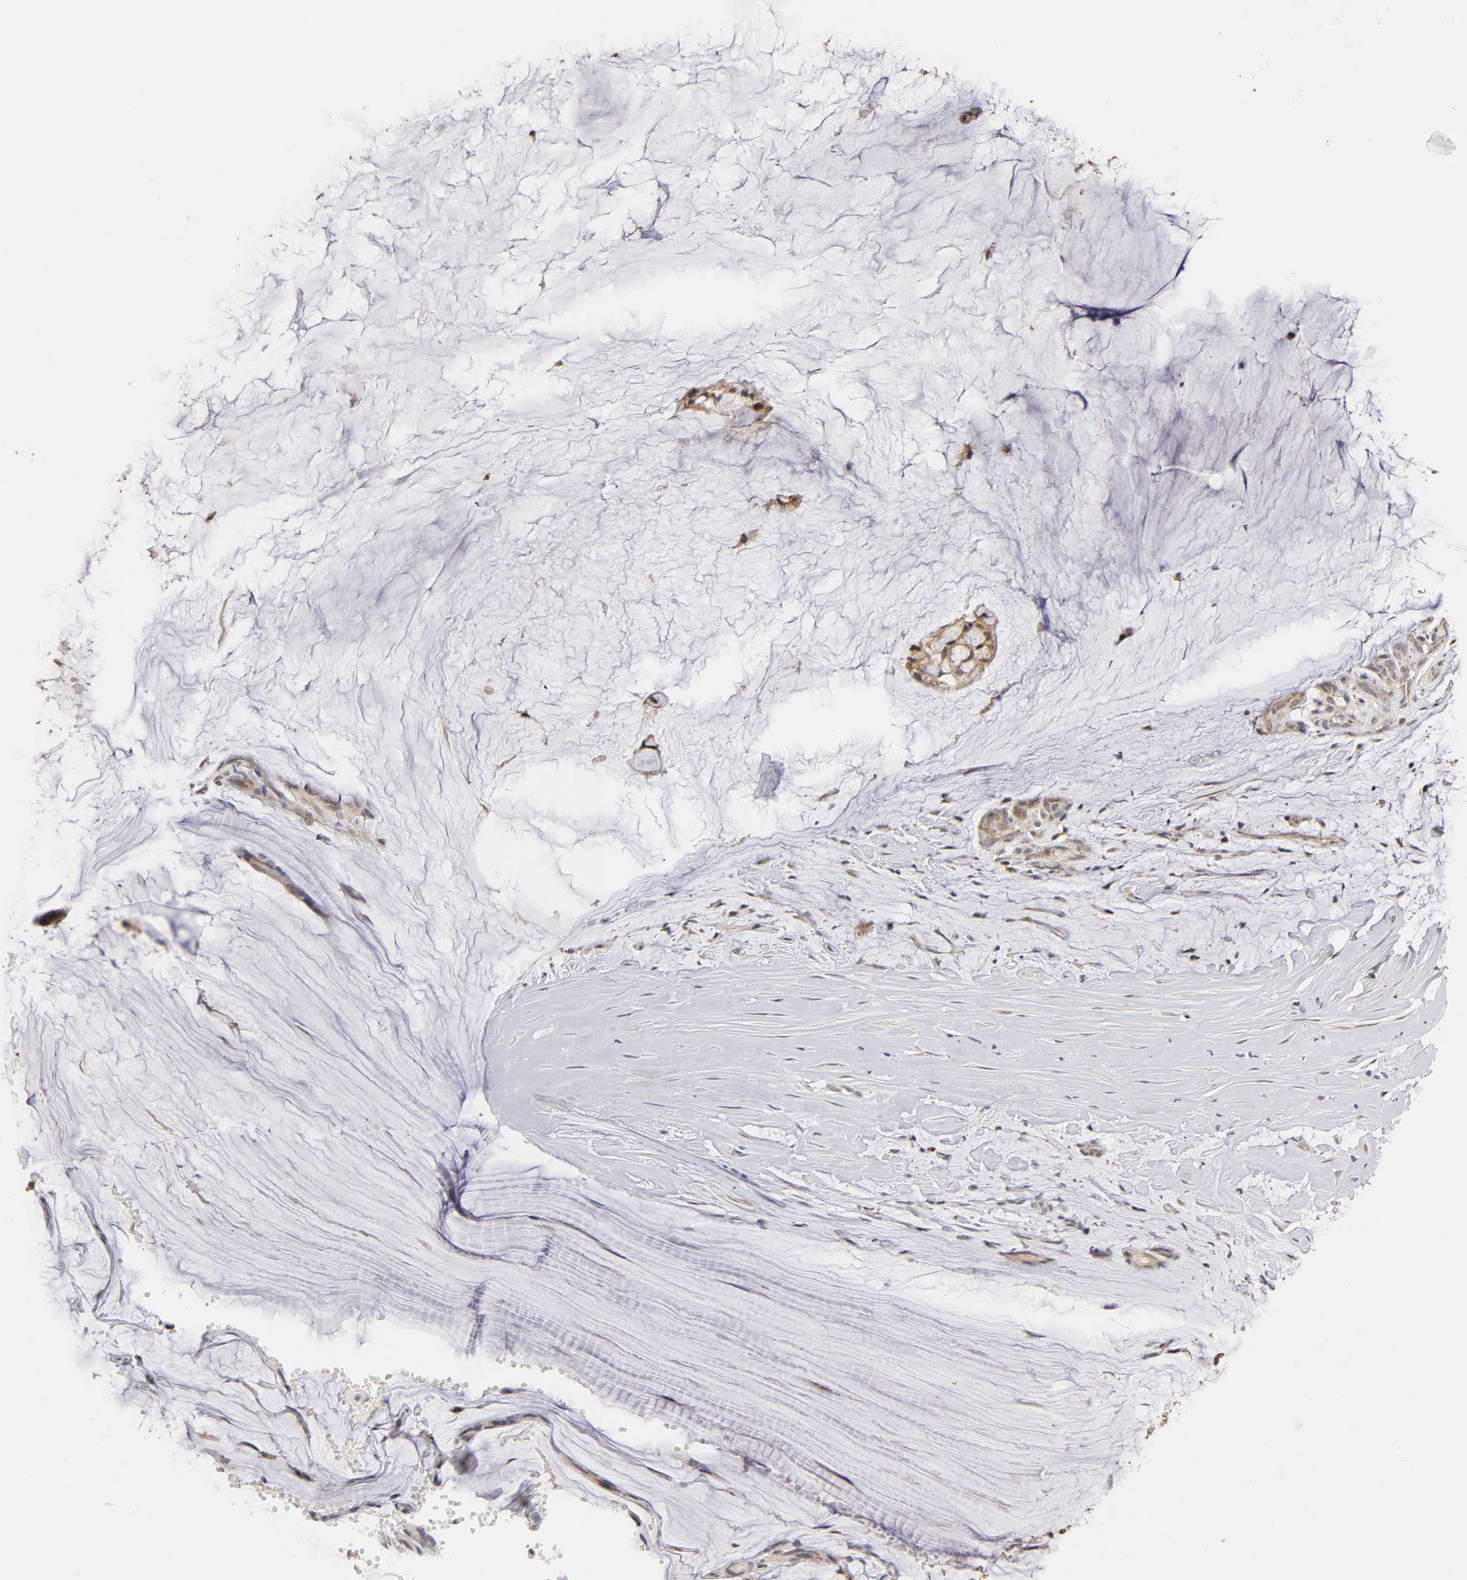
{"staining": {"intensity": "strong", "quantity": ">75%", "location": "cytoplasmic/membranous,nuclear"}, "tissue": "ovarian cancer", "cell_type": "Tumor cells", "image_type": "cancer", "snomed": [{"axis": "morphology", "description": "Cystadenocarcinoma, mucinous, NOS"}, {"axis": "topography", "description": "Ovary"}], "caption": "This image exhibits IHC staining of human ovarian cancer, with high strong cytoplasmic/membranous and nuclear expression in approximately >75% of tumor cells.", "gene": "GSTZ1", "patient": {"sex": "female", "age": 39}}